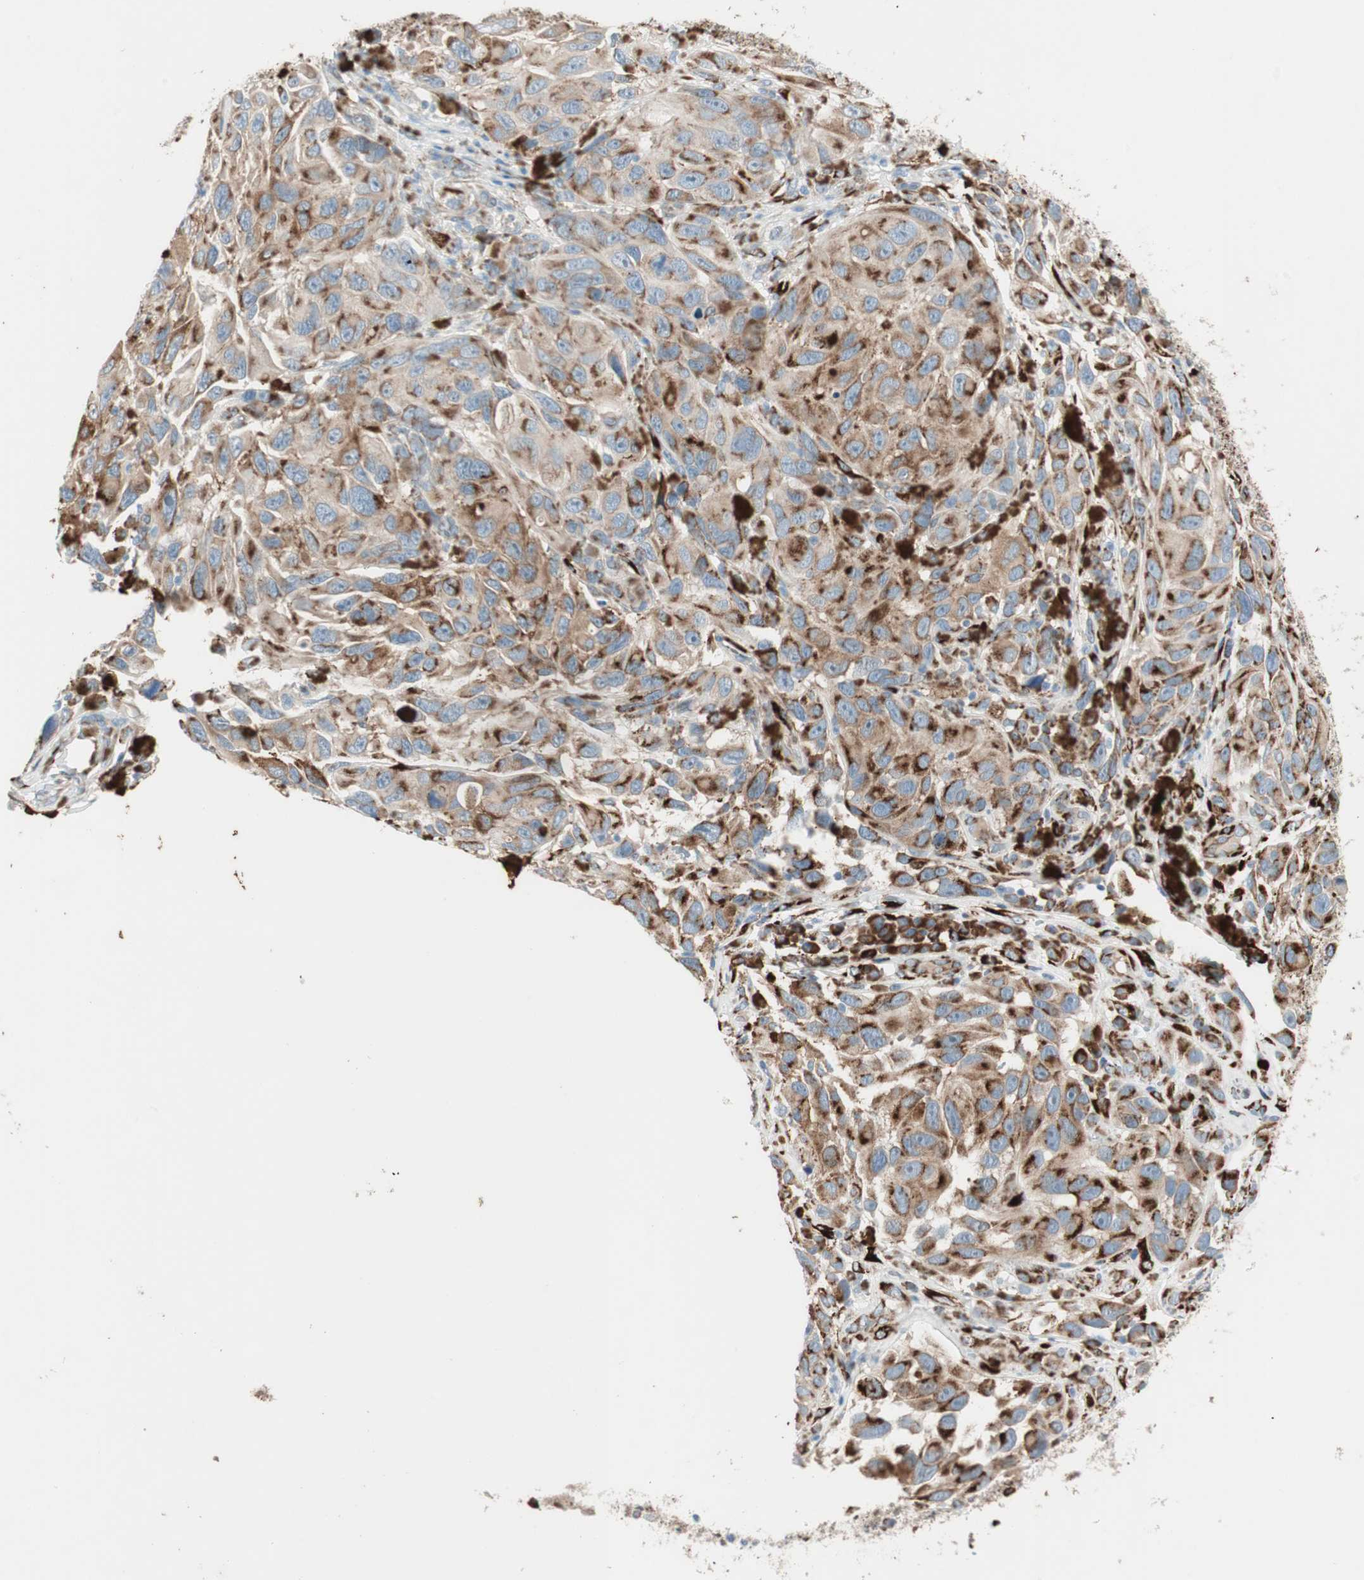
{"staining": {"intensity": "moderate", "quantity": ">75%", "location": "cytoplasmic/membranous"}, "tissue": "melanoma", "cell_type": "Tumor cells", "image_type": "cancer", "snomed": [{"axis": "morphology", "description": "Malignant melanoma, NOS"}, {"axis": "topography", "description": "Skin"}], "caption": "IHC histopathology image of neoplastic tissue: malignant melanoma stained using immunohistochemistry exhibits medium levels of moderate protein expression localized specifically in the cytoplasmic/membranous of tumor cells, appearing as a cytoplasmic/membranous brown color.", "gene": "P4HTM", "patient": {"sex": "female", "age": 73}}